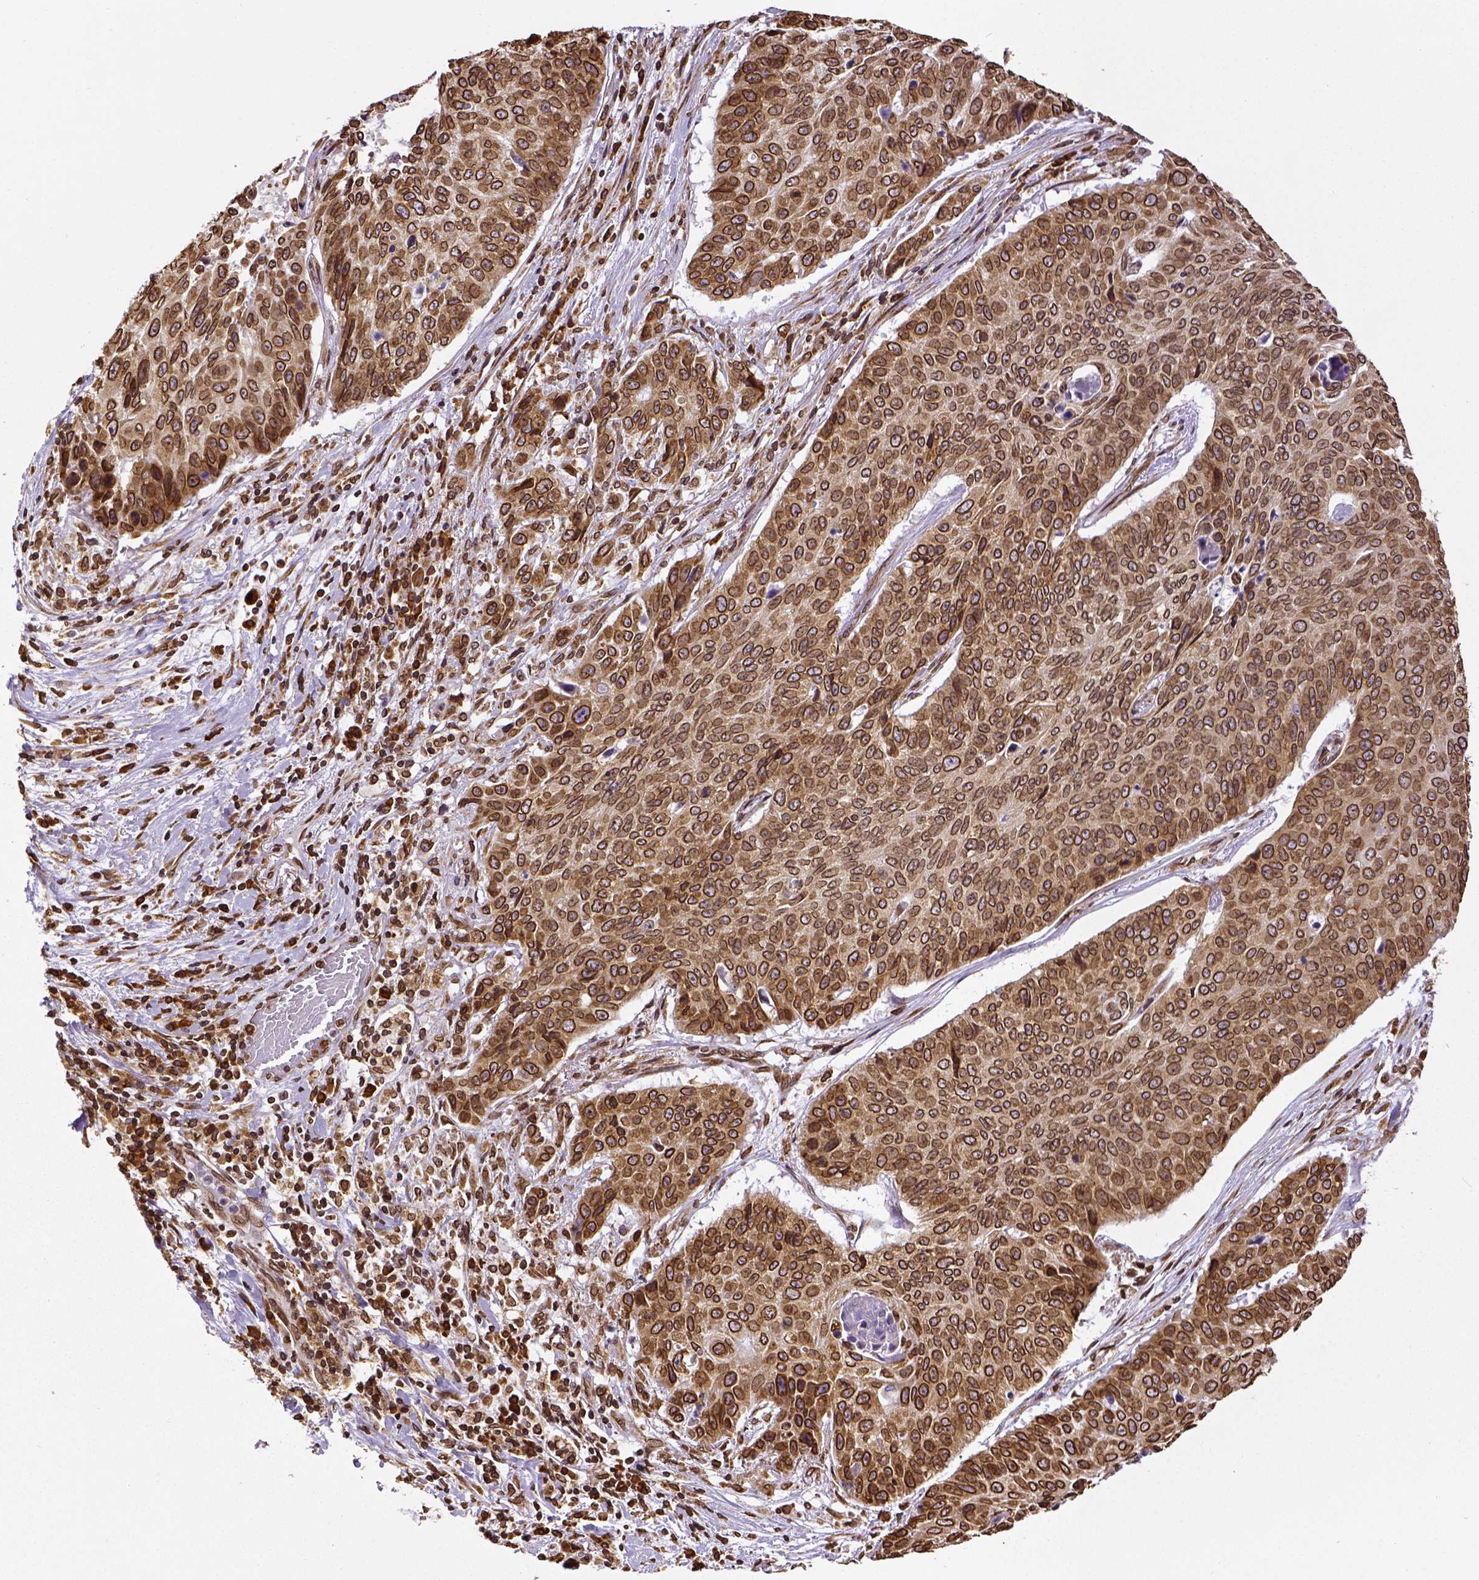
{"staining": {"intensity": "strong", "quantity": ">75%", "location": "cytoplasmic/membranous,nuclear"}, "tissue": "lung cancer", "cell_type": "Tumor cells", "image_type": "cancer", "snomed": [{"axis": "morphology", "description": "Normal tissue, NOS"}, {"axis": "morphology", "description": "Squamous cell carcinoma, NOS"}, {"axis": "topography", "description": "Bronchus"}, {"axis": "topography", "description": "Lung"}], "caption": "Tumor cells reveal strong cytoplasmic/membranous and nuclear positivity in about >75% of cells in squamous cell carcinoma (lung).", "gene": "MTDH", "patient": {"sex": "male", "age": 64}}